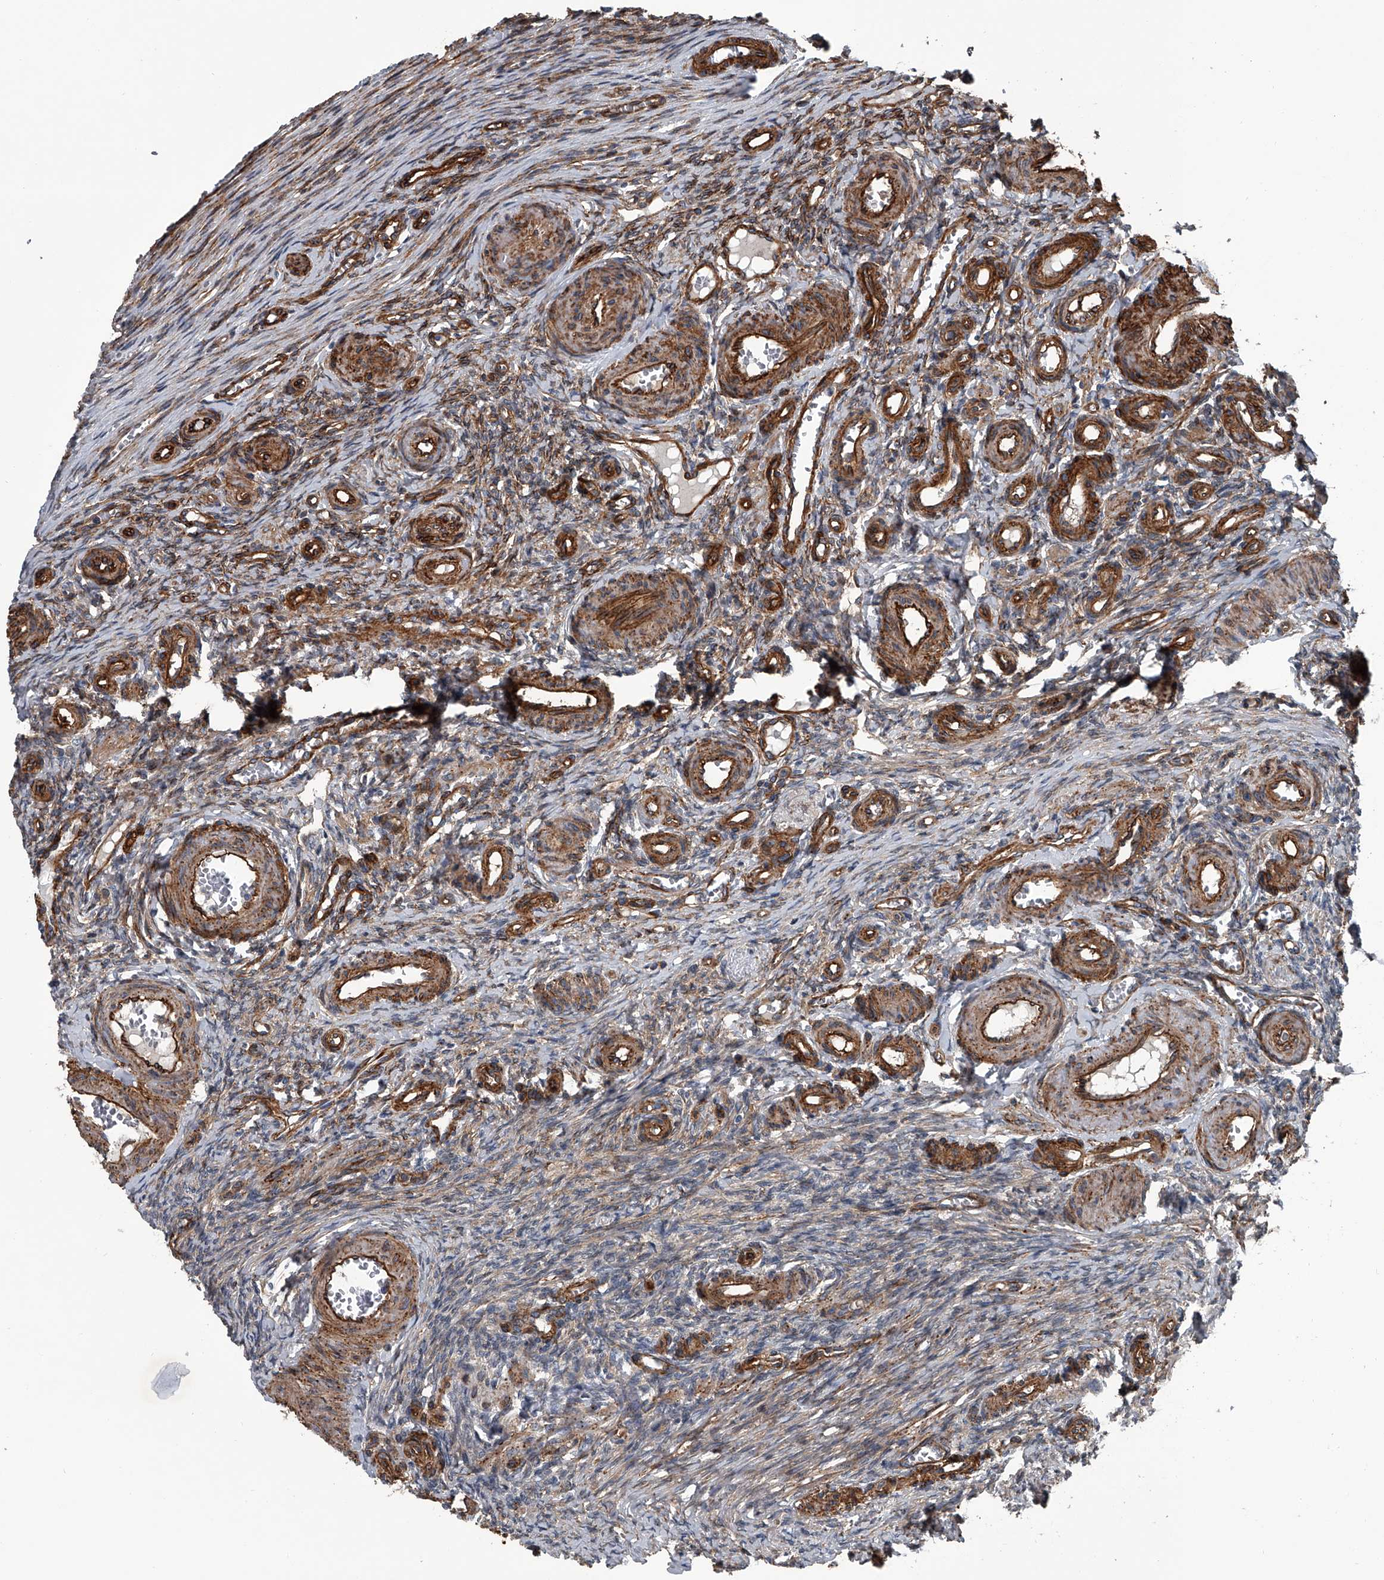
{"staining": {"intensity": "weak", "quantity": "<25%", "location": "cytoplasmic/membranous"}, "tissue": "ovary", "cell_type": "Ovarian stroma cells", "image_type": "normal", "snomed": [{"axis": "morphology", "description": "Adenocarcinoma, NOS"}, {"axis": "topography", "description": "Endometrium"}], "caption": "Immunohistochemical staining of benign ovary exhibits no significant expression in ovarian stroma cells.", "gene": "LDLRAD2", "patient": {"sex": "female", "age": 32}}